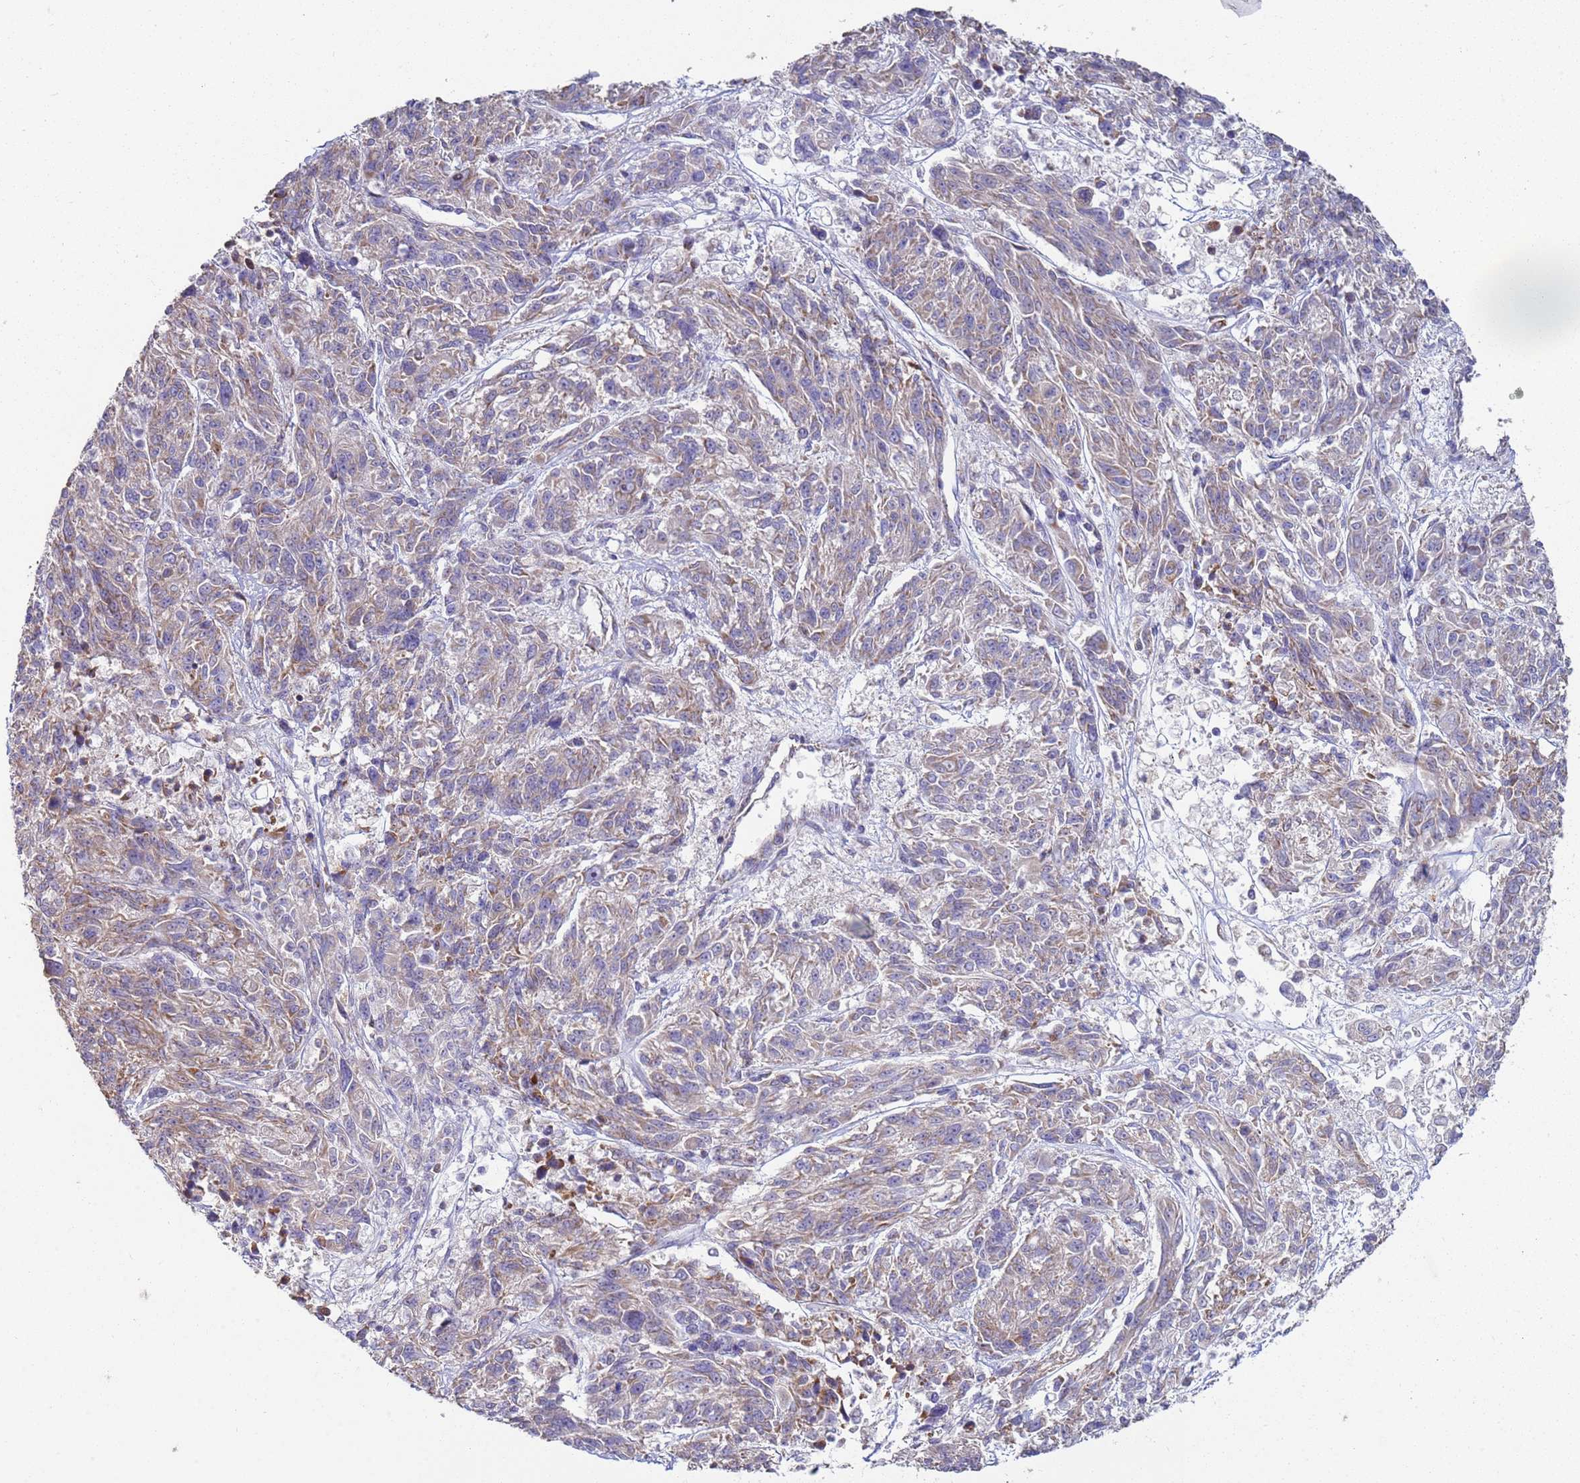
{"staining": {"intensity": "weak", "quantity": "<25%", "location": "cytoplasmic/membranous"}, "tissue": "melanoma", "cell_type": "Tumor cells", "image_type": "cancer", "snomed": [{"axis": "morphology", "description": "Malignant melanoma, NOS"}, {"axis": "topography", "description": "Skin"}], "caption": "The immunohistochemistry photomicrograph has no significant staining in tumor cells of melanoma tissue.", "gene": "DIP2B", "patient": {"sex": "male", "age": 53}}